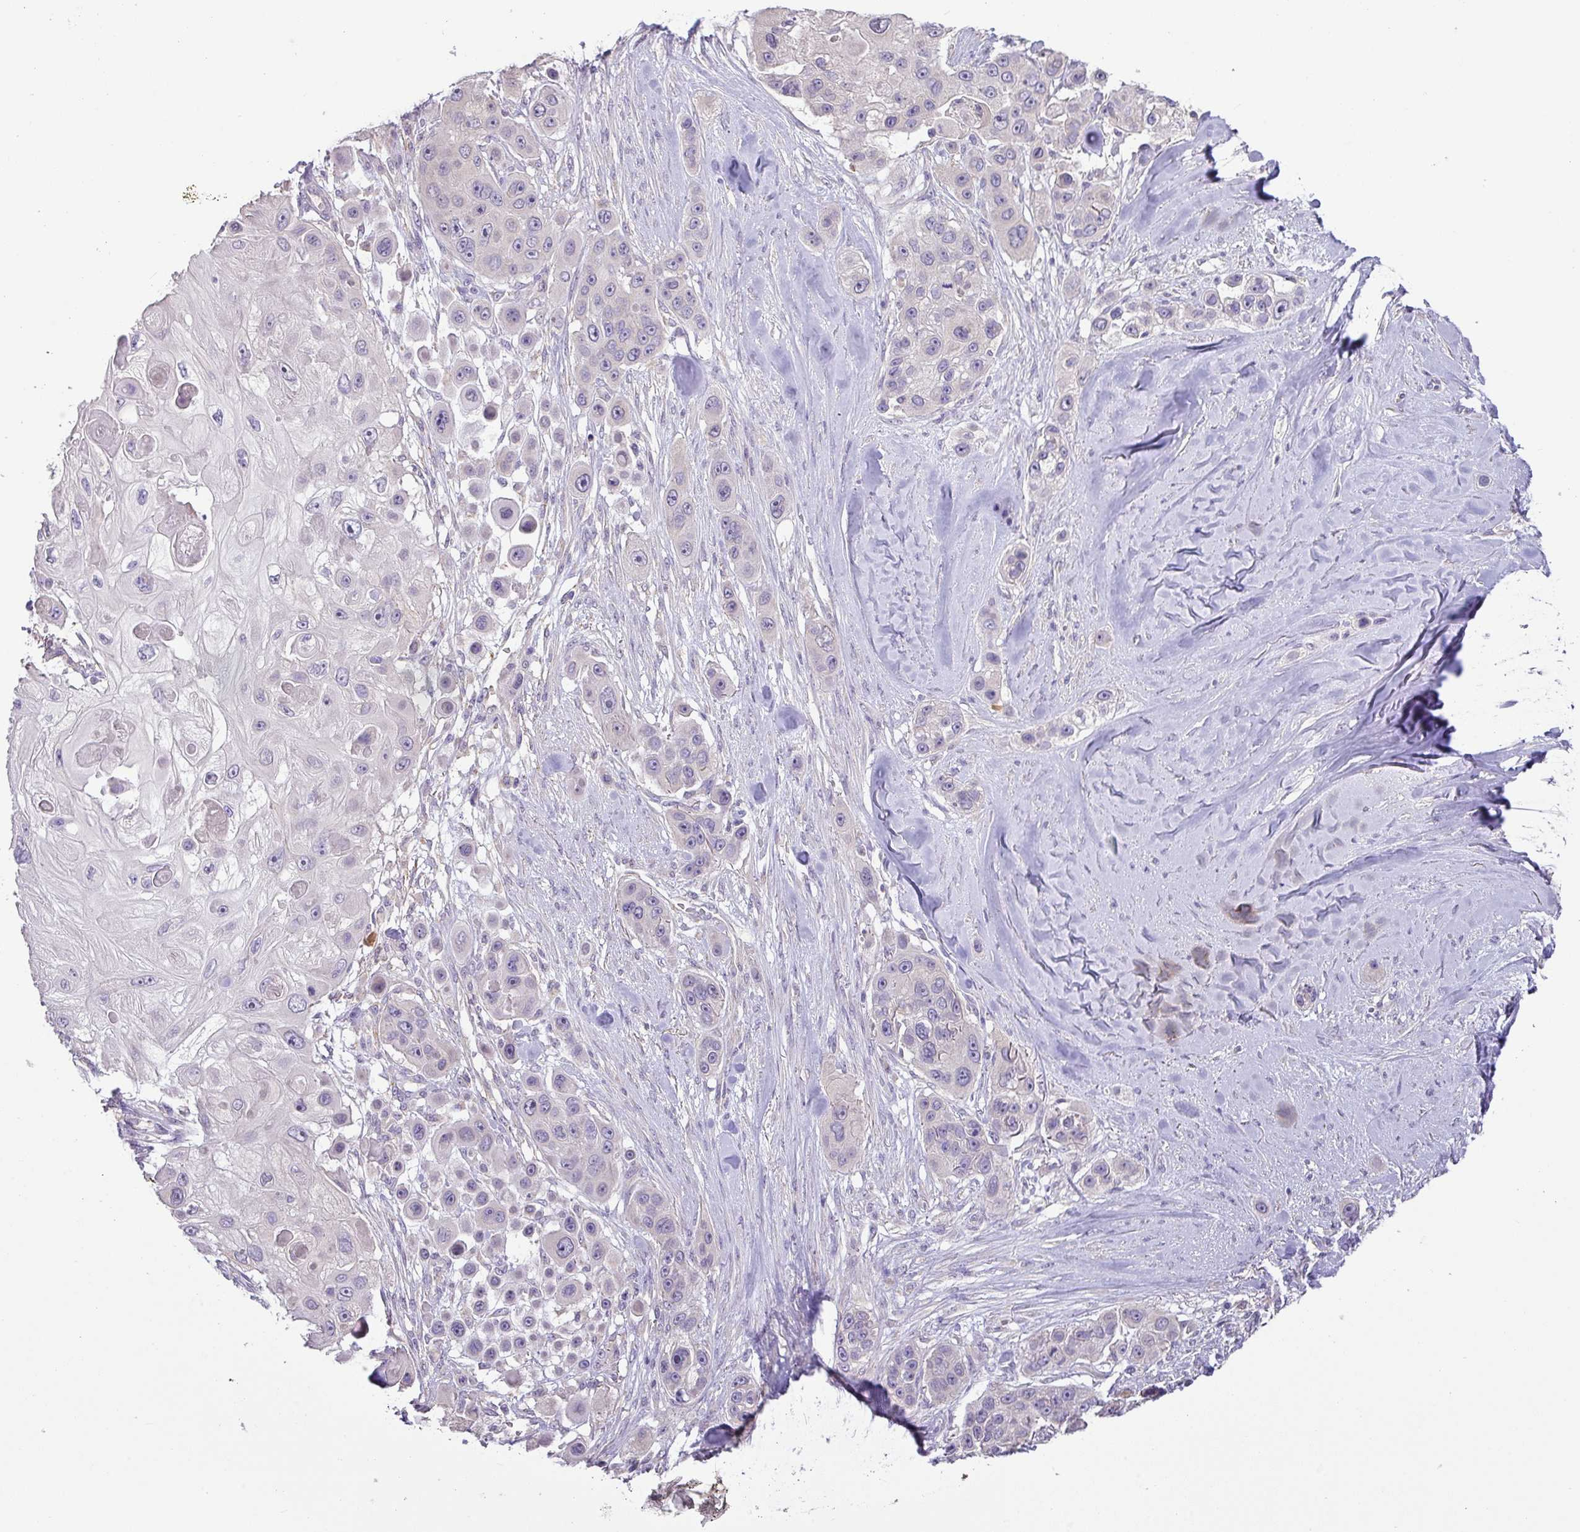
{"staining": {"intensity": "negative", "quantity": "none", "location": "none"}, "tissue": "skin cancer", "cell_type": "Tumor cells", "image_type": "cancer", "snomed": [{"axis": "morphology", "description": "Squamous cell carcinoma, NOS"}, {"axis": "topography", "description": "Skin"}], "caption": "This is an immunohistochemistry histopathology image of human squamous cell carcinoma (skin). There is no expression in tumor cells.", "gene": "GALNT12", "patient": {"sex": "male", "age": 67}}